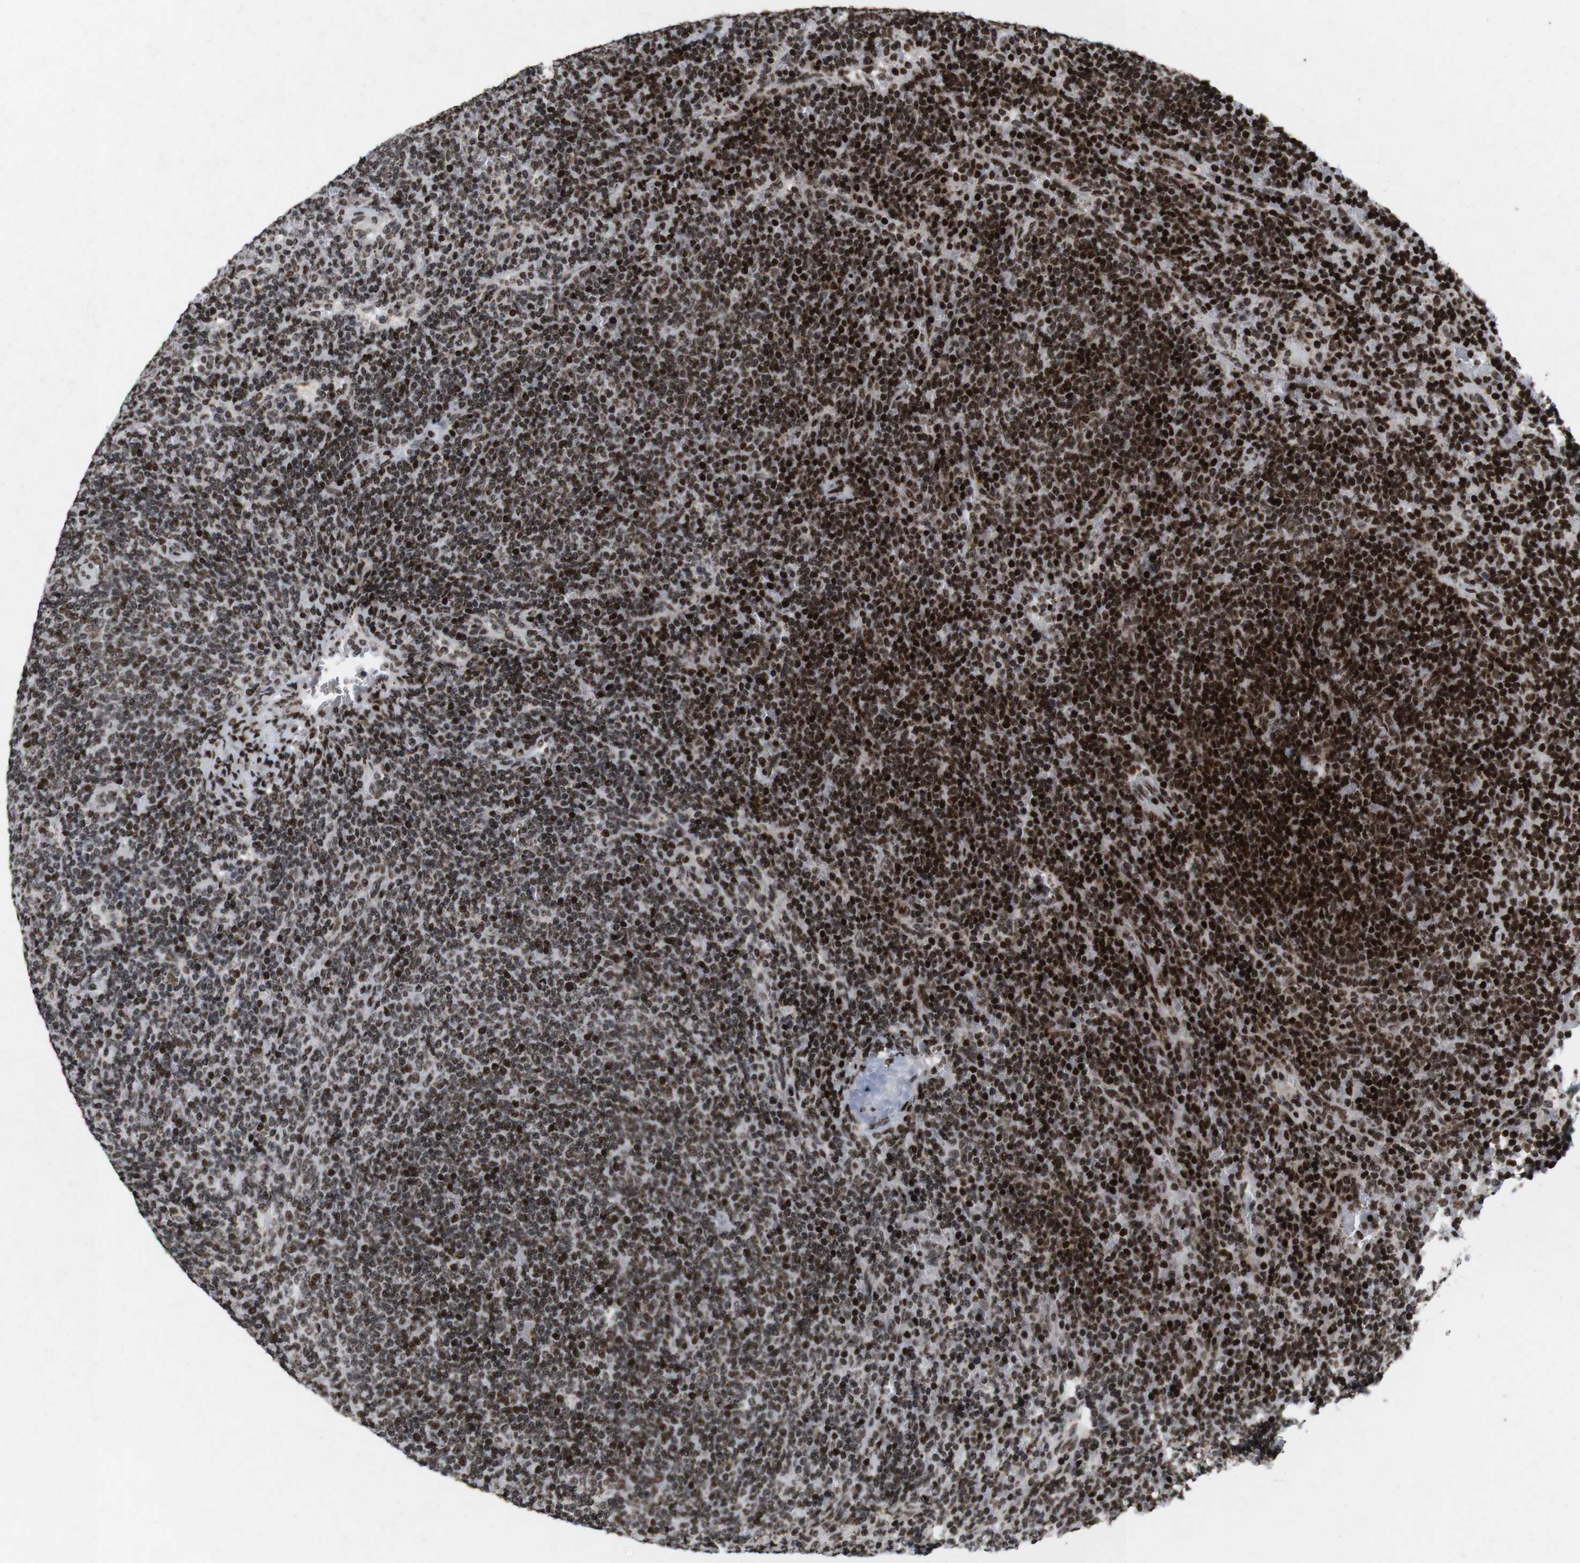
{"staining": {"intensity": "strong", "quantity": ">75%", "location": "nuclear"}, "tissue": "lymphoma", "cell_type": "Tumor cells", "image_type": "cancer", "snomed": [{"axis": "morphology", "description": "Malignant lymphoma, non-Hodgkin's type, Low grade"}, {"axis": "topography", "description": "Spleen"}], "caption": "This is an image of immunohistochemistry staining of lymphoma, which shows strong staining in the nuclear of tumor cells.", "gene": "MAGEH1", "patient": {"sex": "female", "age": 50}}